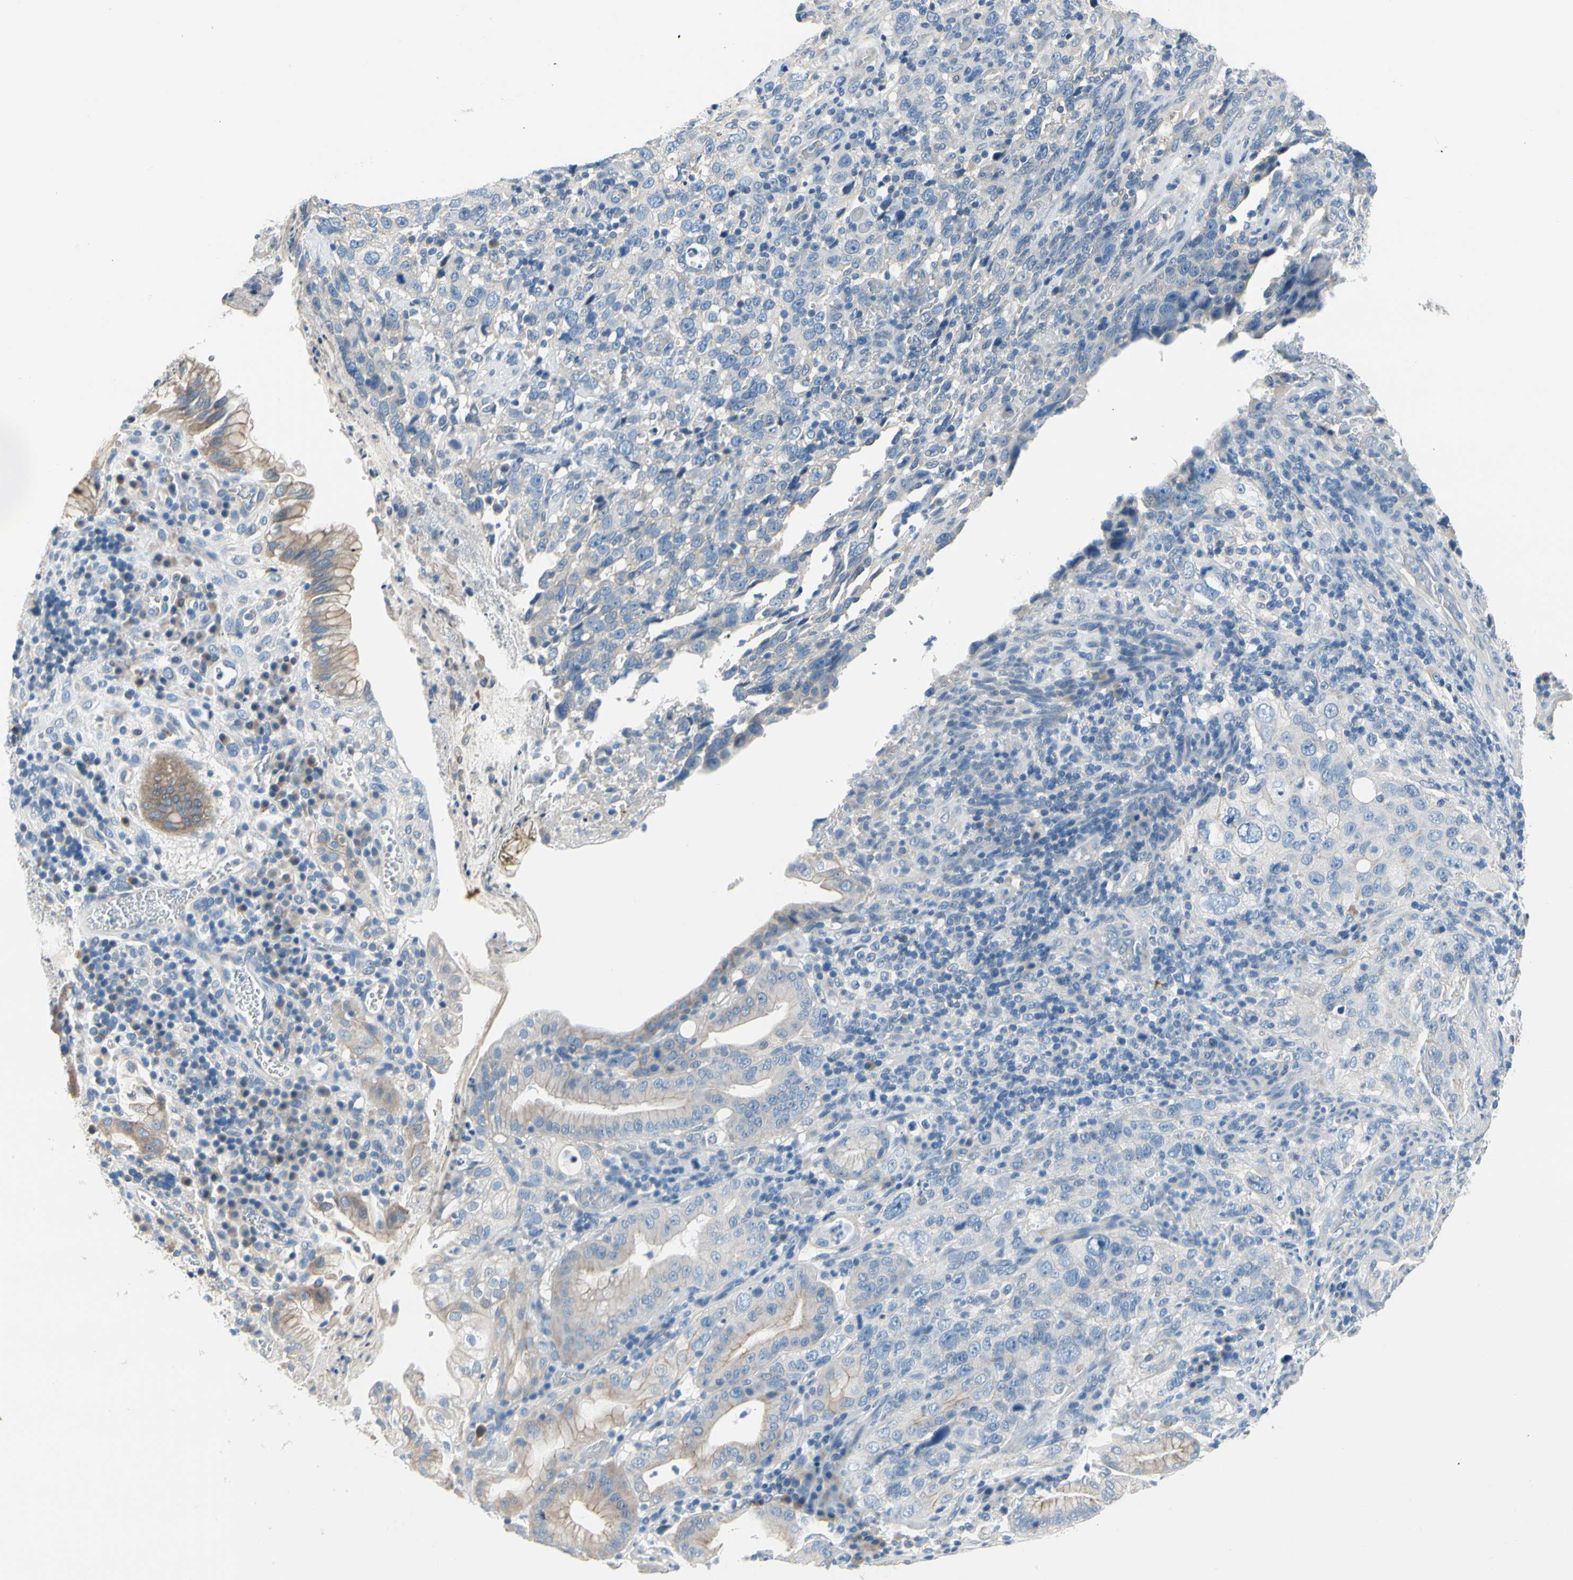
{"staining": {"intensity": "negative", "quantity": "none", "location": "none"}, "tissue": "stomach cancer", "cell_type": "Tumor cells", "image_type": "cancer", "snomed": [{"axis": "morphology", "description": "Normal tissue, NOS"}, {"axis": "morphology", "description": "Adenocarcinoma, NOS"}, {"axis": "topography", "description": "Stomach"}], "caption": "An image of human stomach adenocarcinoma is negative for staining in tumor cells.", "gene": "CA14", "patient": {"sex": "male", "age": 48}}